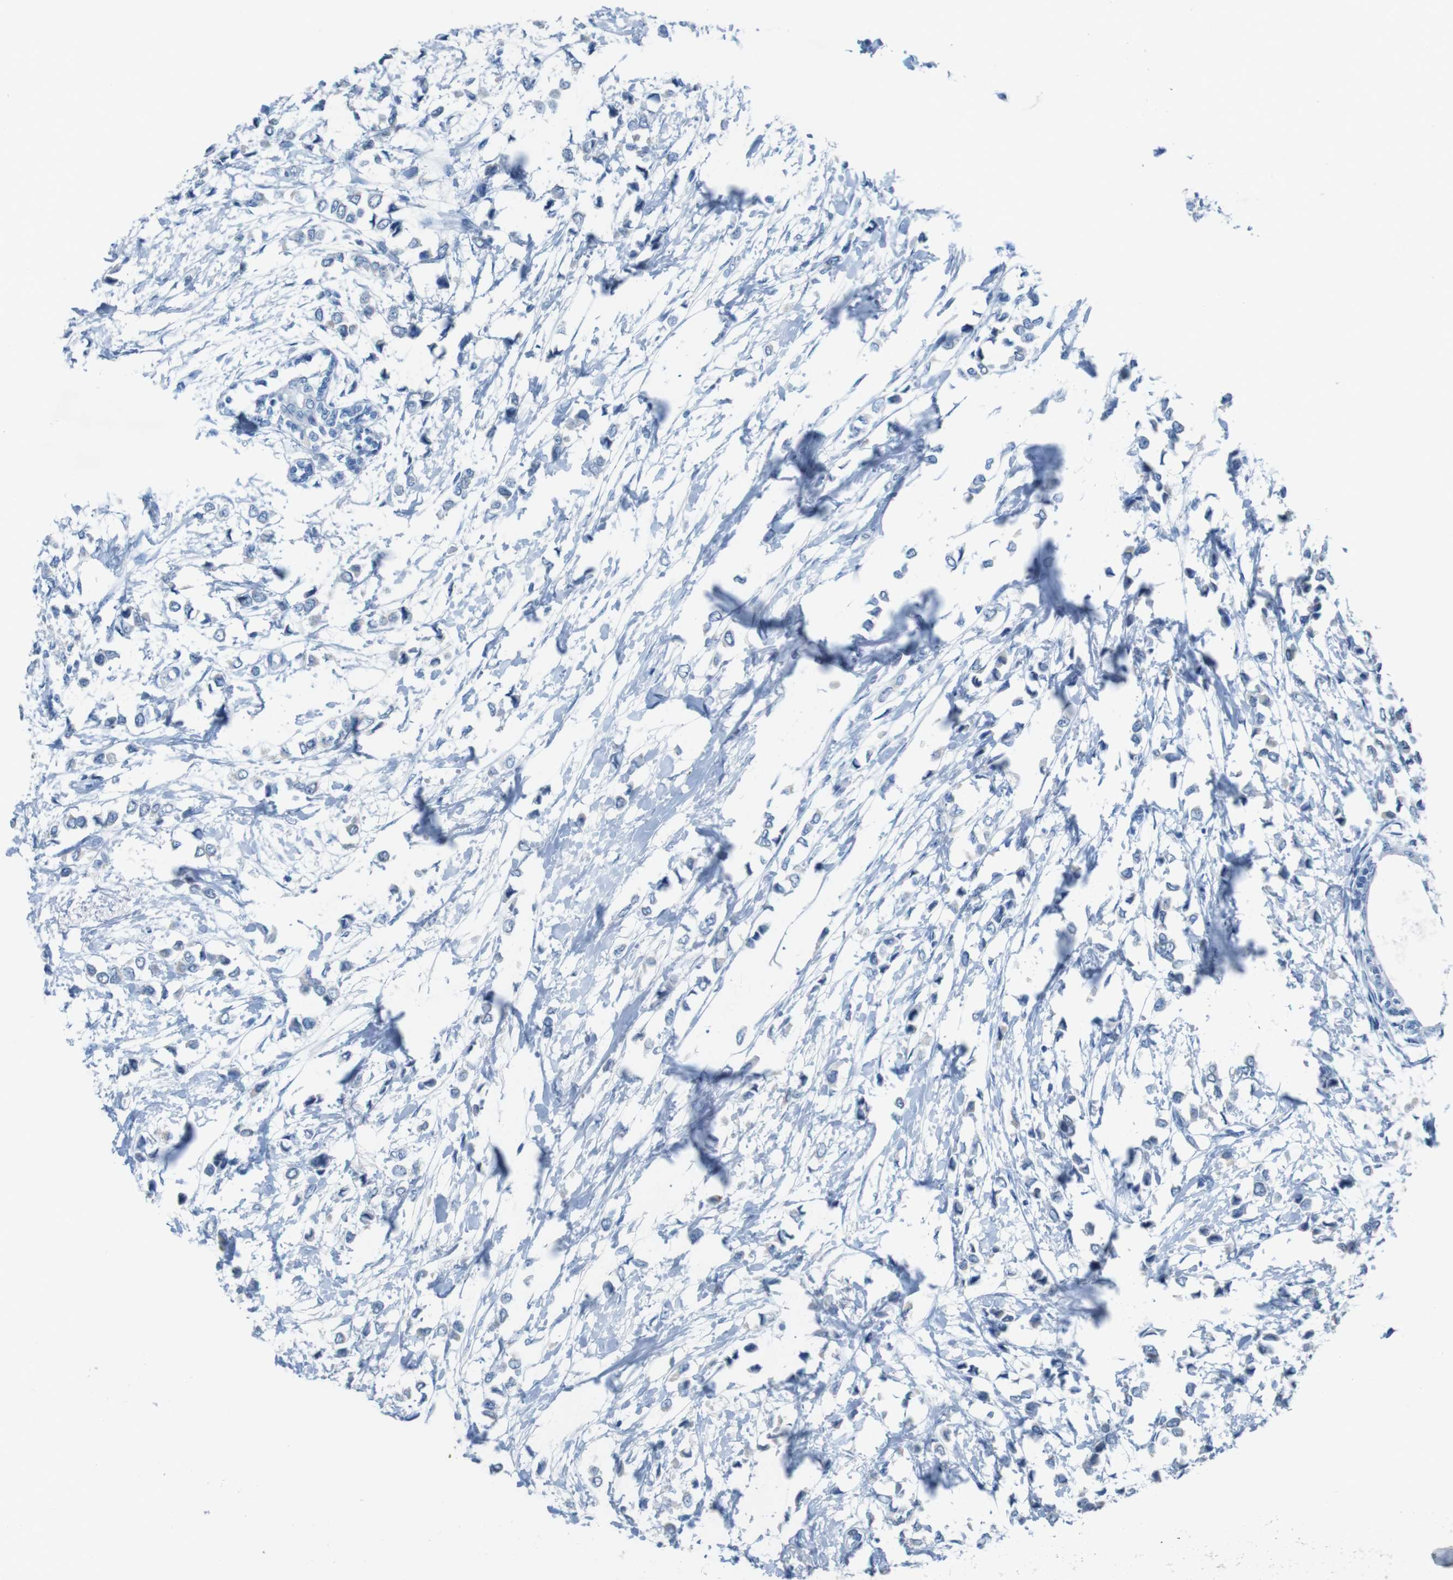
{"staining": {"intensity": "negative", "quantity": "none", "location": "none"}, "tissue": "breast cancer", "cell_type": "Tumor cells", "image_type": "cancer", "snomed": [{"axis": "morphology", "description": "Lobular carcinoma"}, {"axis": "topography", "description": "Breast"}], "caption": "Immunohistochemistry image of neoplastic tissue: human lobular carcinoma (breast) stained with DAB (3,3'-diaminobenzidine) displays no significant protein expression in tumor cells.", "gene": "MOGAT3", "patient": {"sex": "female", "age": 51}}